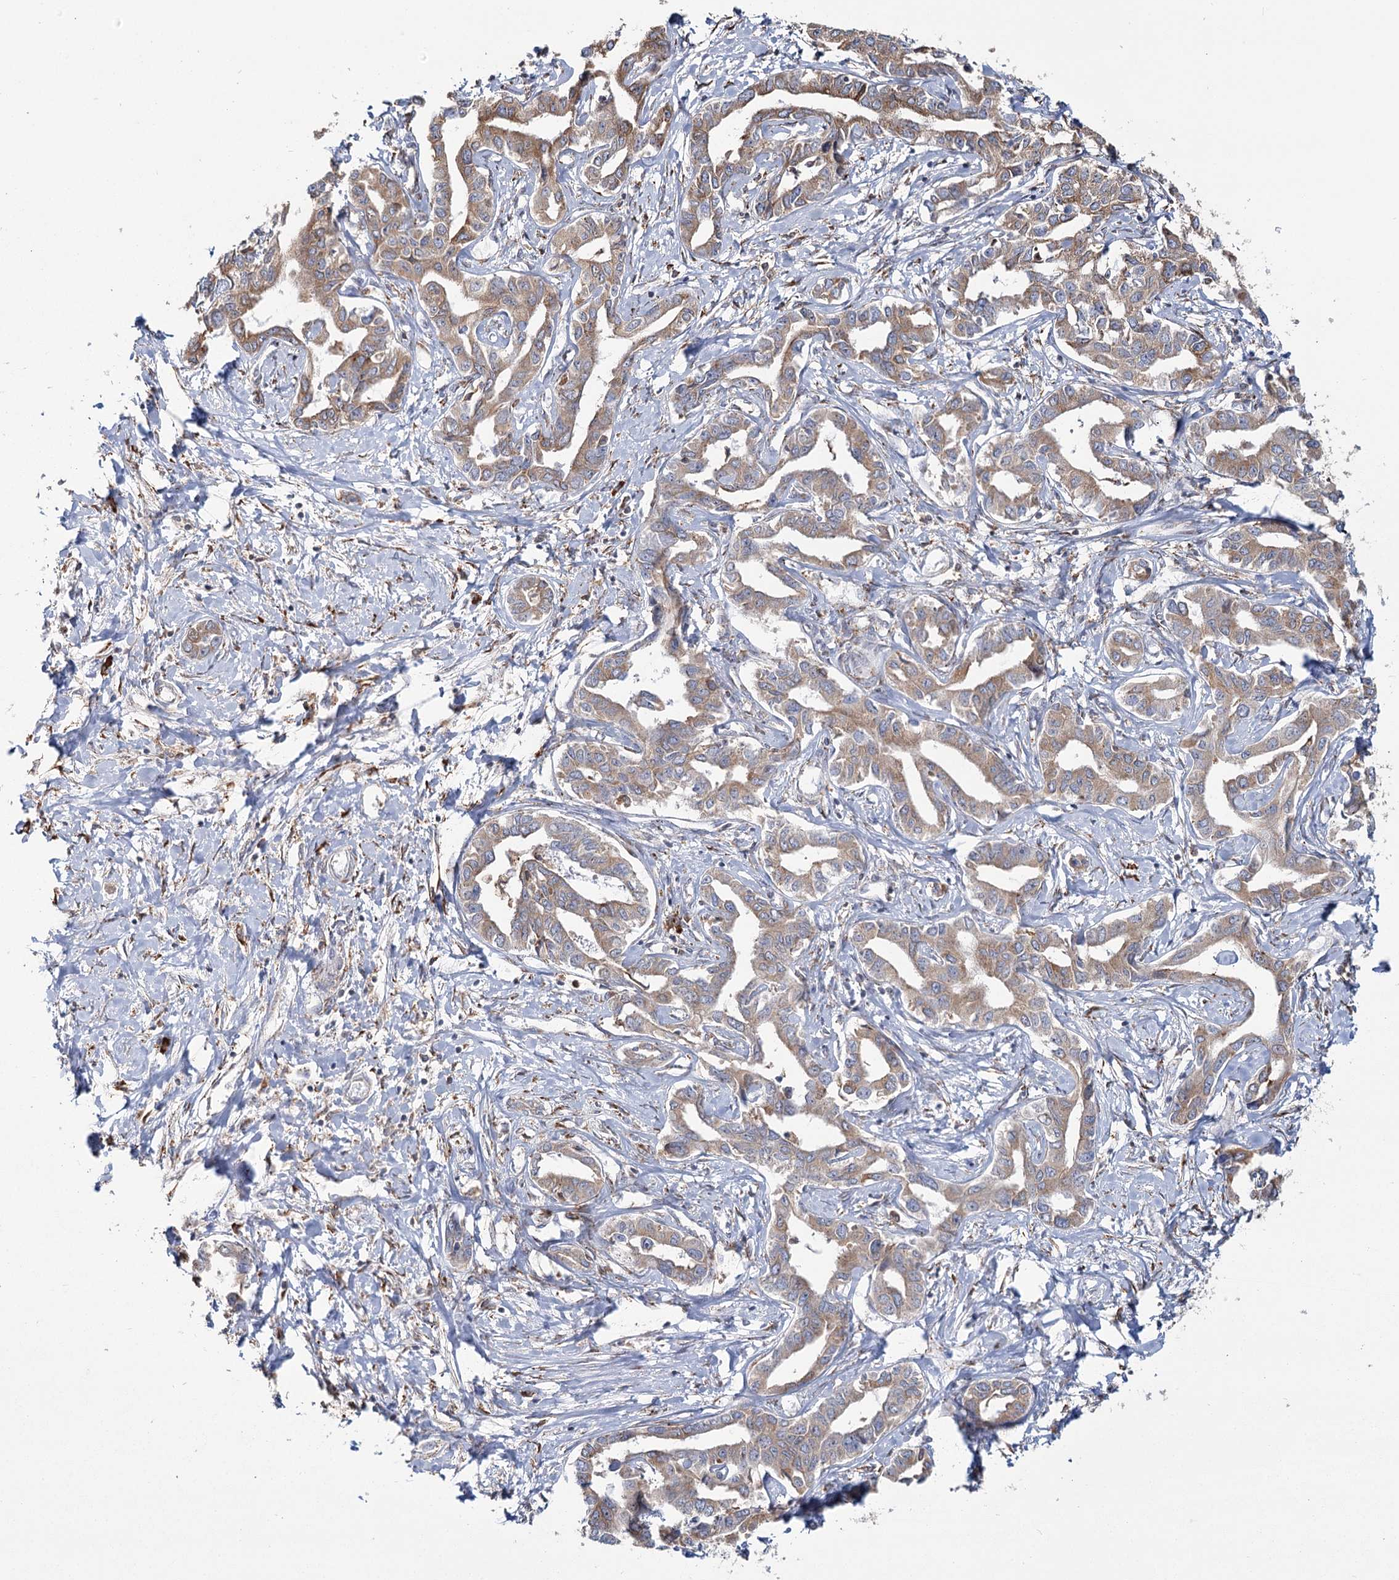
{"staining": {"intensity": "moderate", "quantity": ">75%", "location": "cytoplasmic/membranous"}, "tissue": "liver cancer", "cell_type": "Tumor cells", "image_type": "cancer", "snomed": [{"axis": "morphology", "description": "Cholangiocarcinoma"}, {"axis": "topography", "description": "Liver"}], "caption": "Immunohistochemical staining of liver cholangiocarcinoma demonstrates moderate cytoplasmic/membranous protein expression in about >75% of tumor cells. Immunohistochemistry stains the protein of interest in brown and the nuclei are stained blue.", "gene": "ZCCHC9", "patient": {"sex": "male", "age": 59}}